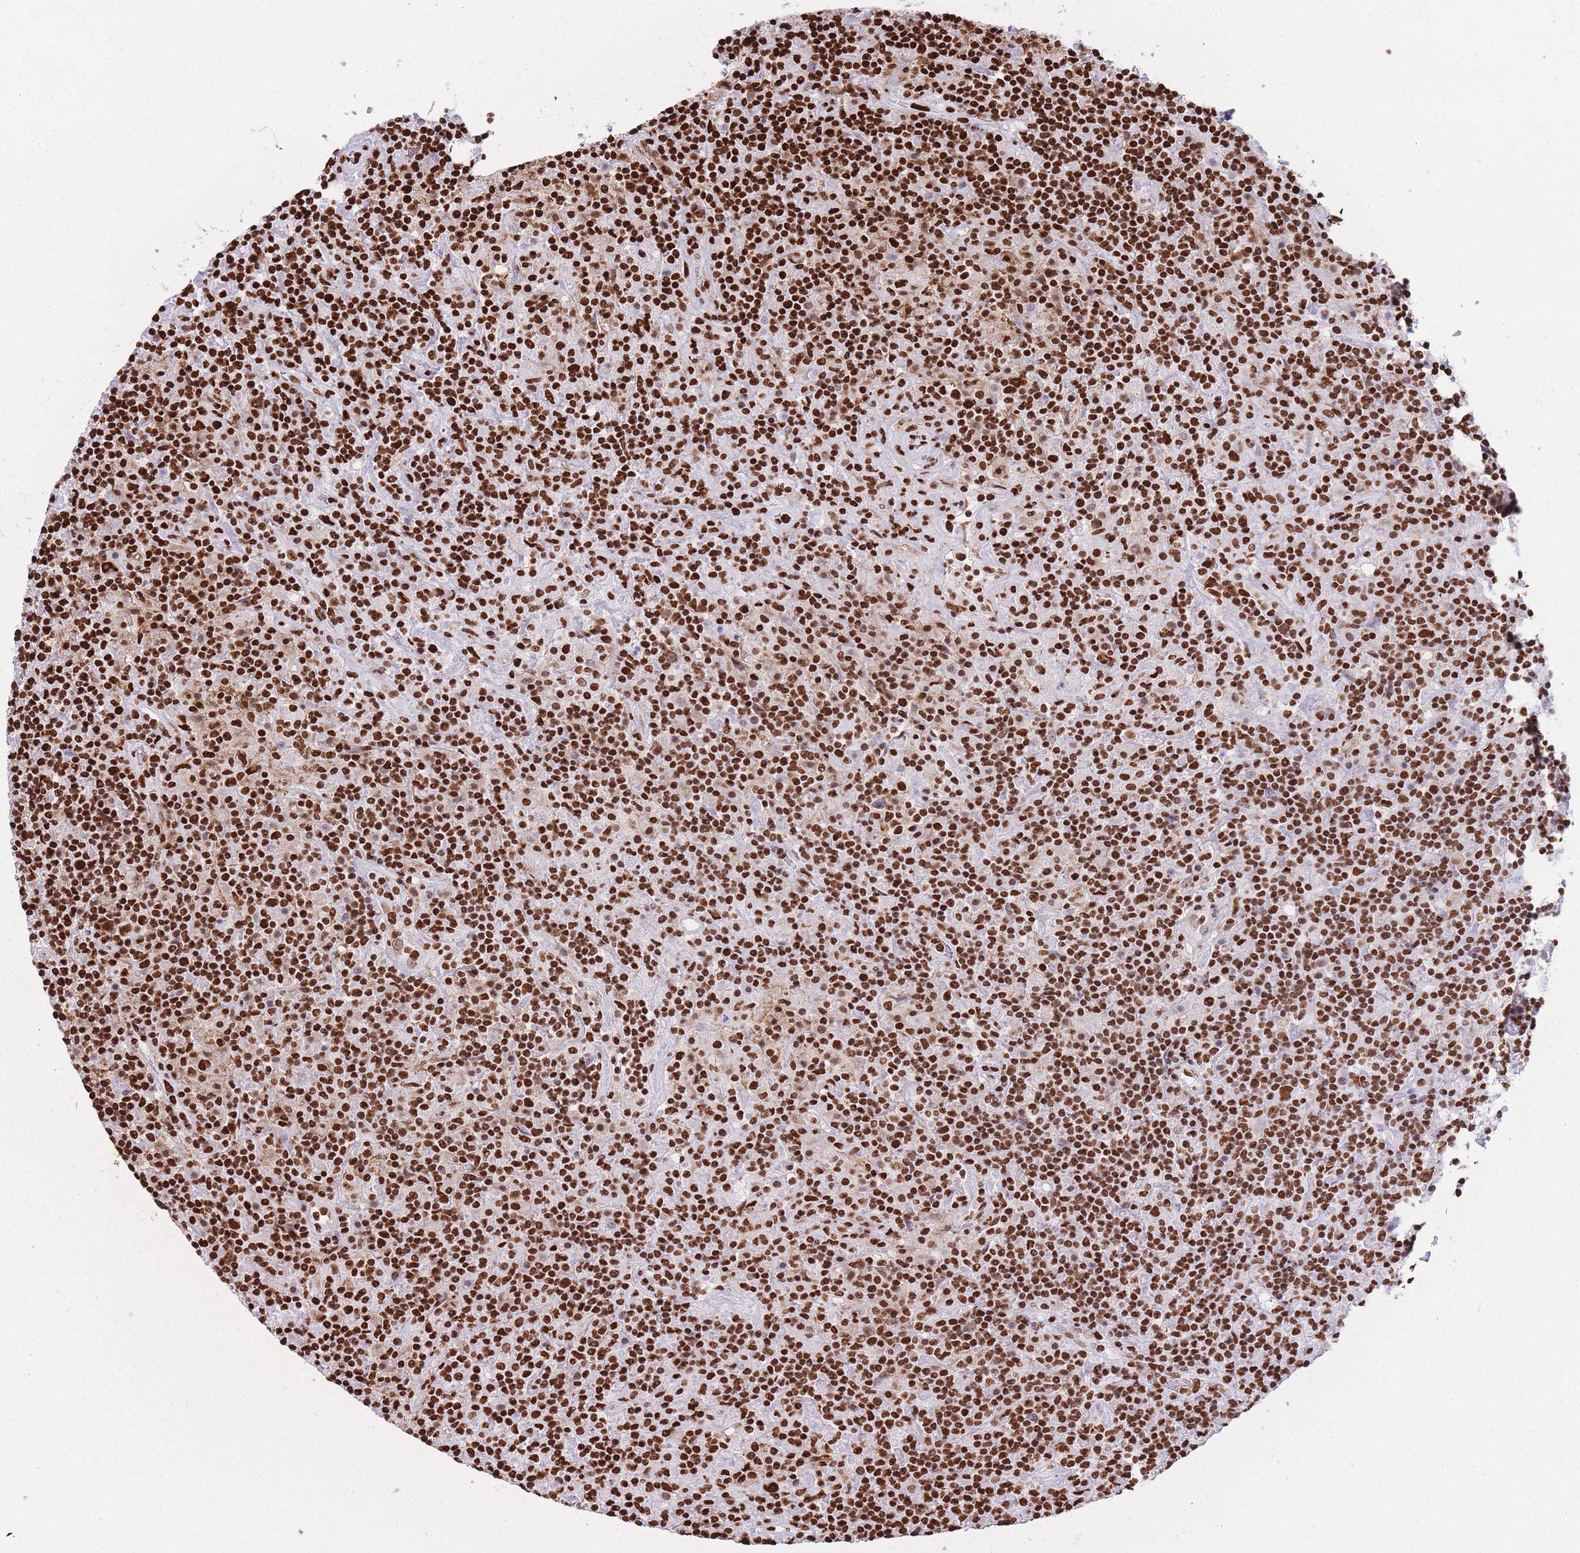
{"staining": {"intensity": "strong", "quantity": ">75%", "location": "nuclear"}, "tissue": "lymphoma", "cell_type": "Tumor cells", "image_type": "cancer", "snomed": [{"axis": "morphology", "description": "Hodgkin's disease, NOS"}, {"axis": "topography", "description": "Lymph node"}], "caption": "IHC (DAB) staining of human Hodgkin's disease shows strong nuclear protein positivity in approximately >75% of tumor cells.", "gene": "HNRNPUL1", "patient": {"sex": "male", "age": 70}}